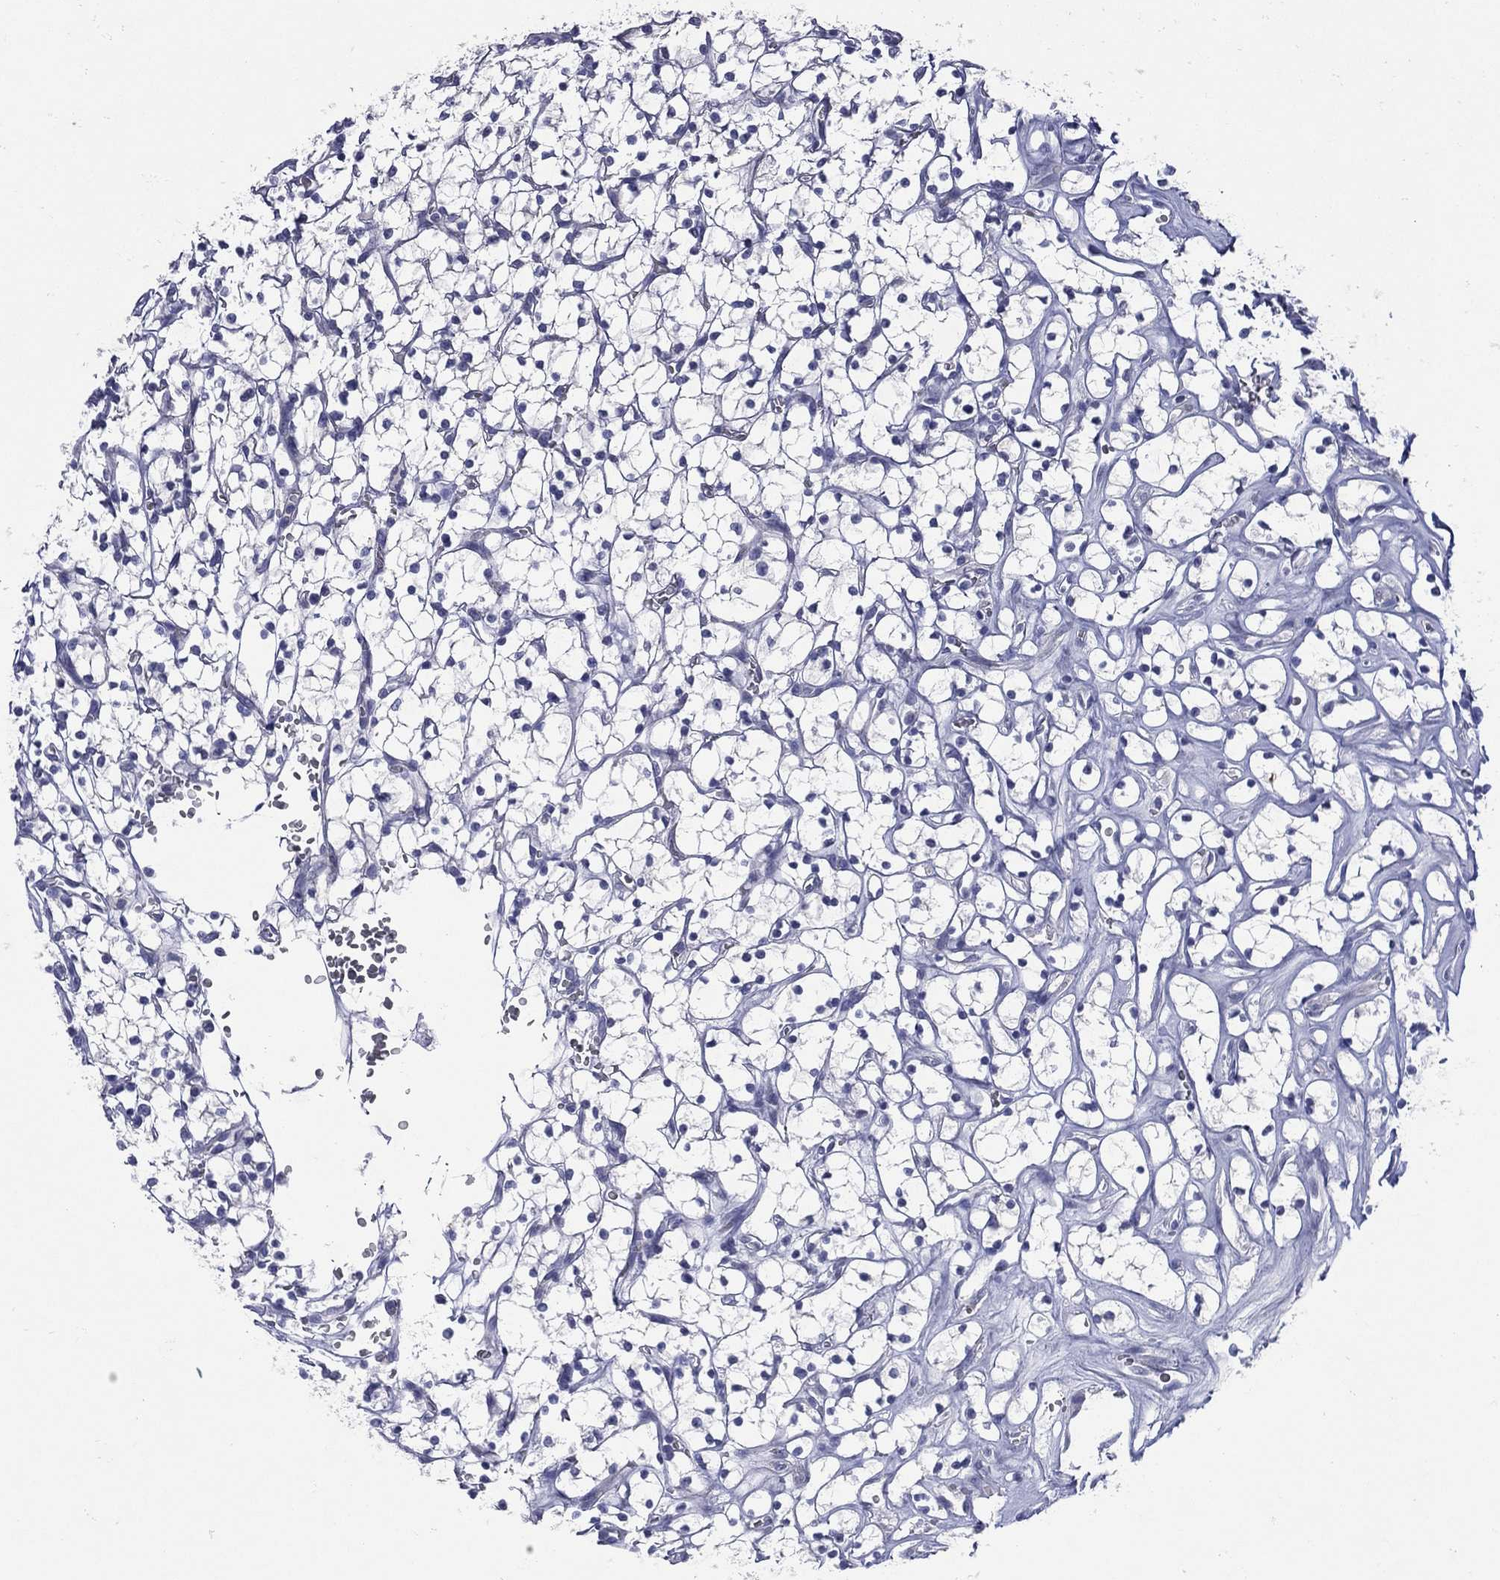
{"staining": {"intensity": "negative", "quantity": "none", "location": "none"}, "tissue": "renal cancer", "cell_type": "Tumor cells", "image_type": "cancer", "snomed": [{"axis": "morphology", "description": "Adenocarcinoma, NOS"}, {"axis": "topography", "description": "Kidney"}], "caption": "The photomicrograph shows no staining of tumor cells in renal cancer. (DAB IHC visualized using brightfield microscopy, high magnification).", "gene": "TGM1", "patient": {"sex": "female", "age": 64}}